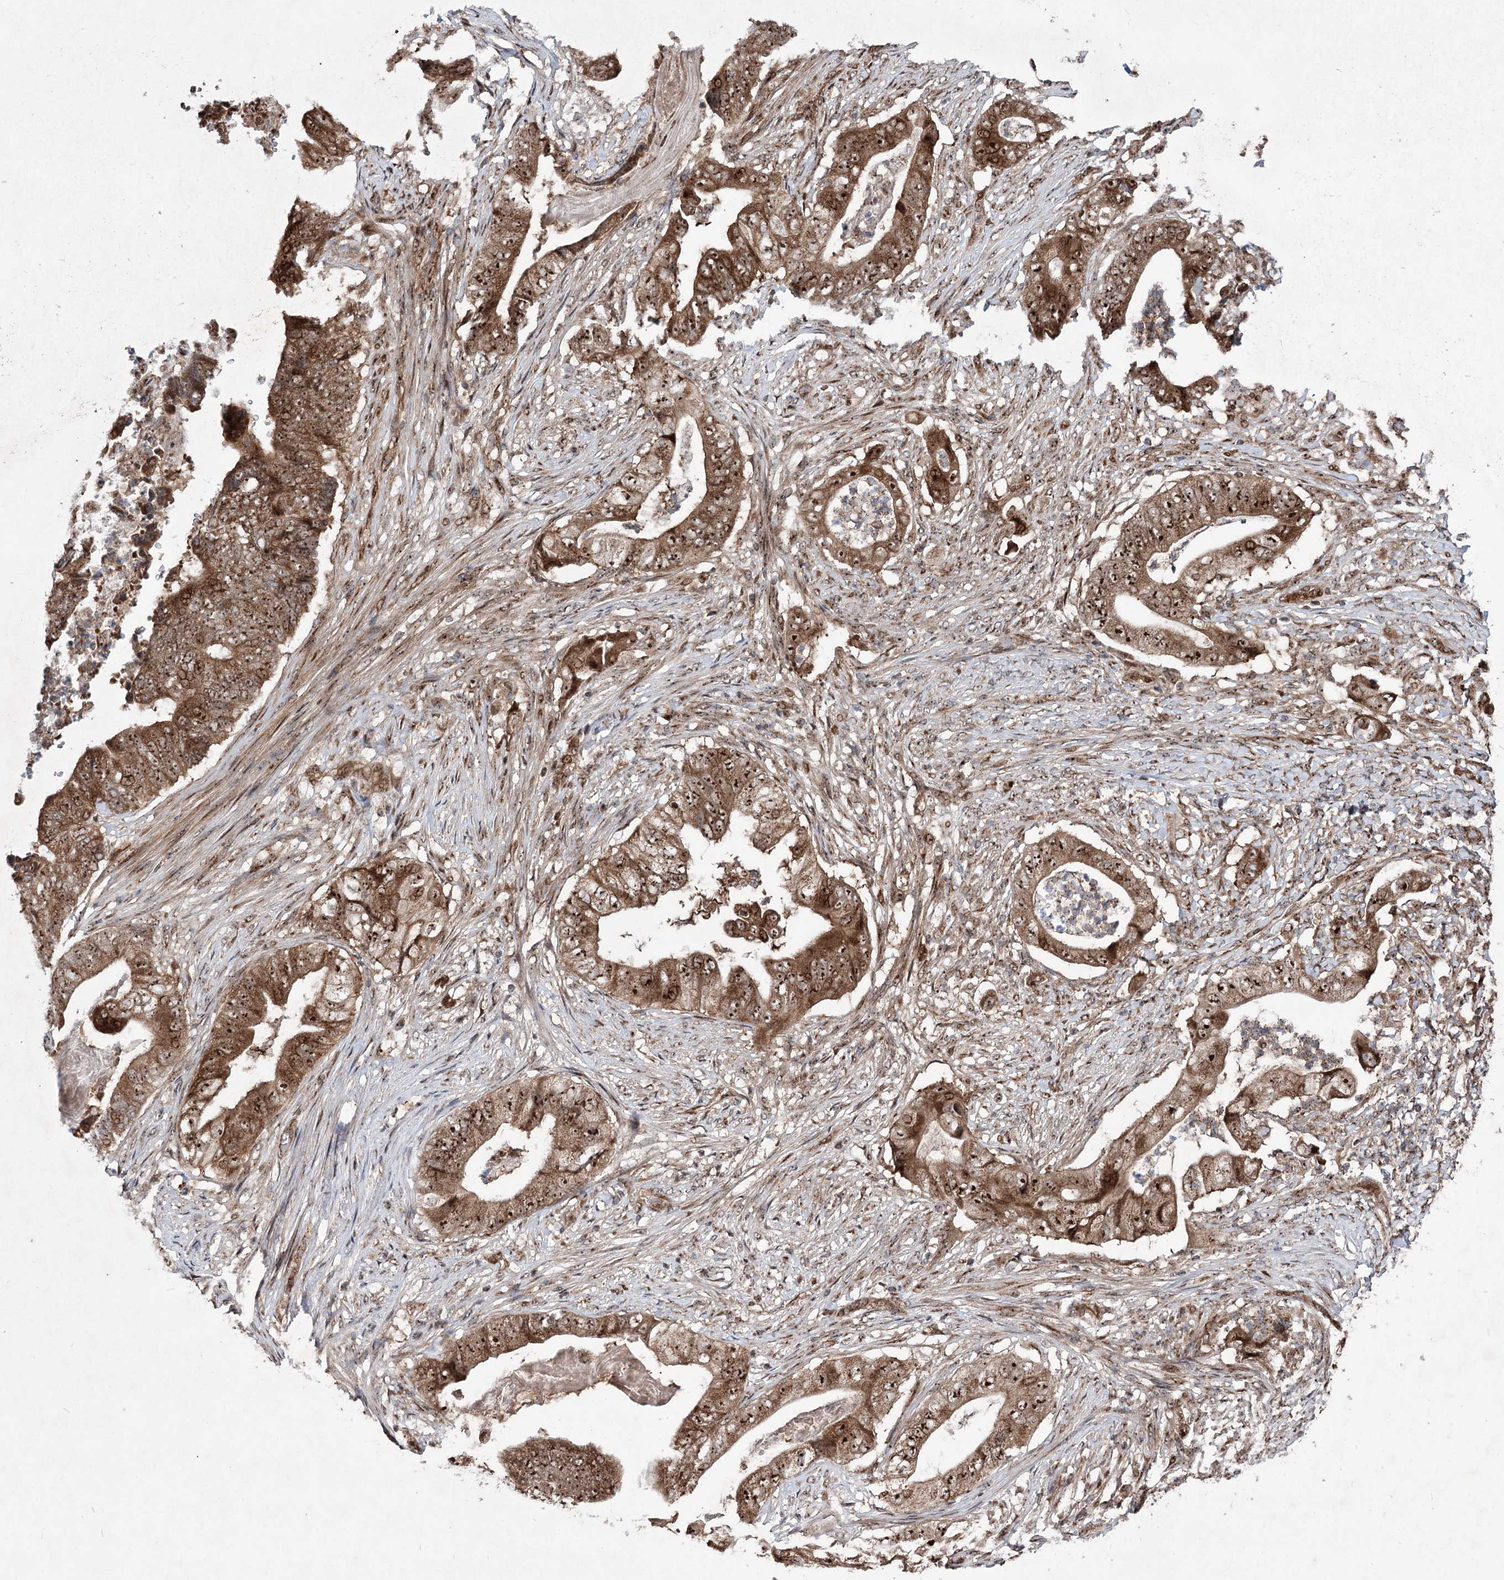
{"staining": {"intensity": "strong", "quantity": ">75%", "location": "cytoplasmic/membranous,nuclear"}, "tissue": "stomach cancer", "cell_type": "Tumor cells", "image_type": "cancer", "snomed": [{"axis": "morphology", "description": "Adenocarcinoma, NOS"}, {"axis": "topography", "description": "Stomach"}], "caption": "This histopathology image displays stomach cancer (adenocarcinoma) stained with immunohistochemistry (IHC) to label a protein in brown. The cytoplasmic/membranous and nuclear of tumor cells show strong positivity for the protein. Nuclei are counter-stained blue.", "gene": "SERINC5", "patient": {"sex": "female", "age": 73}}